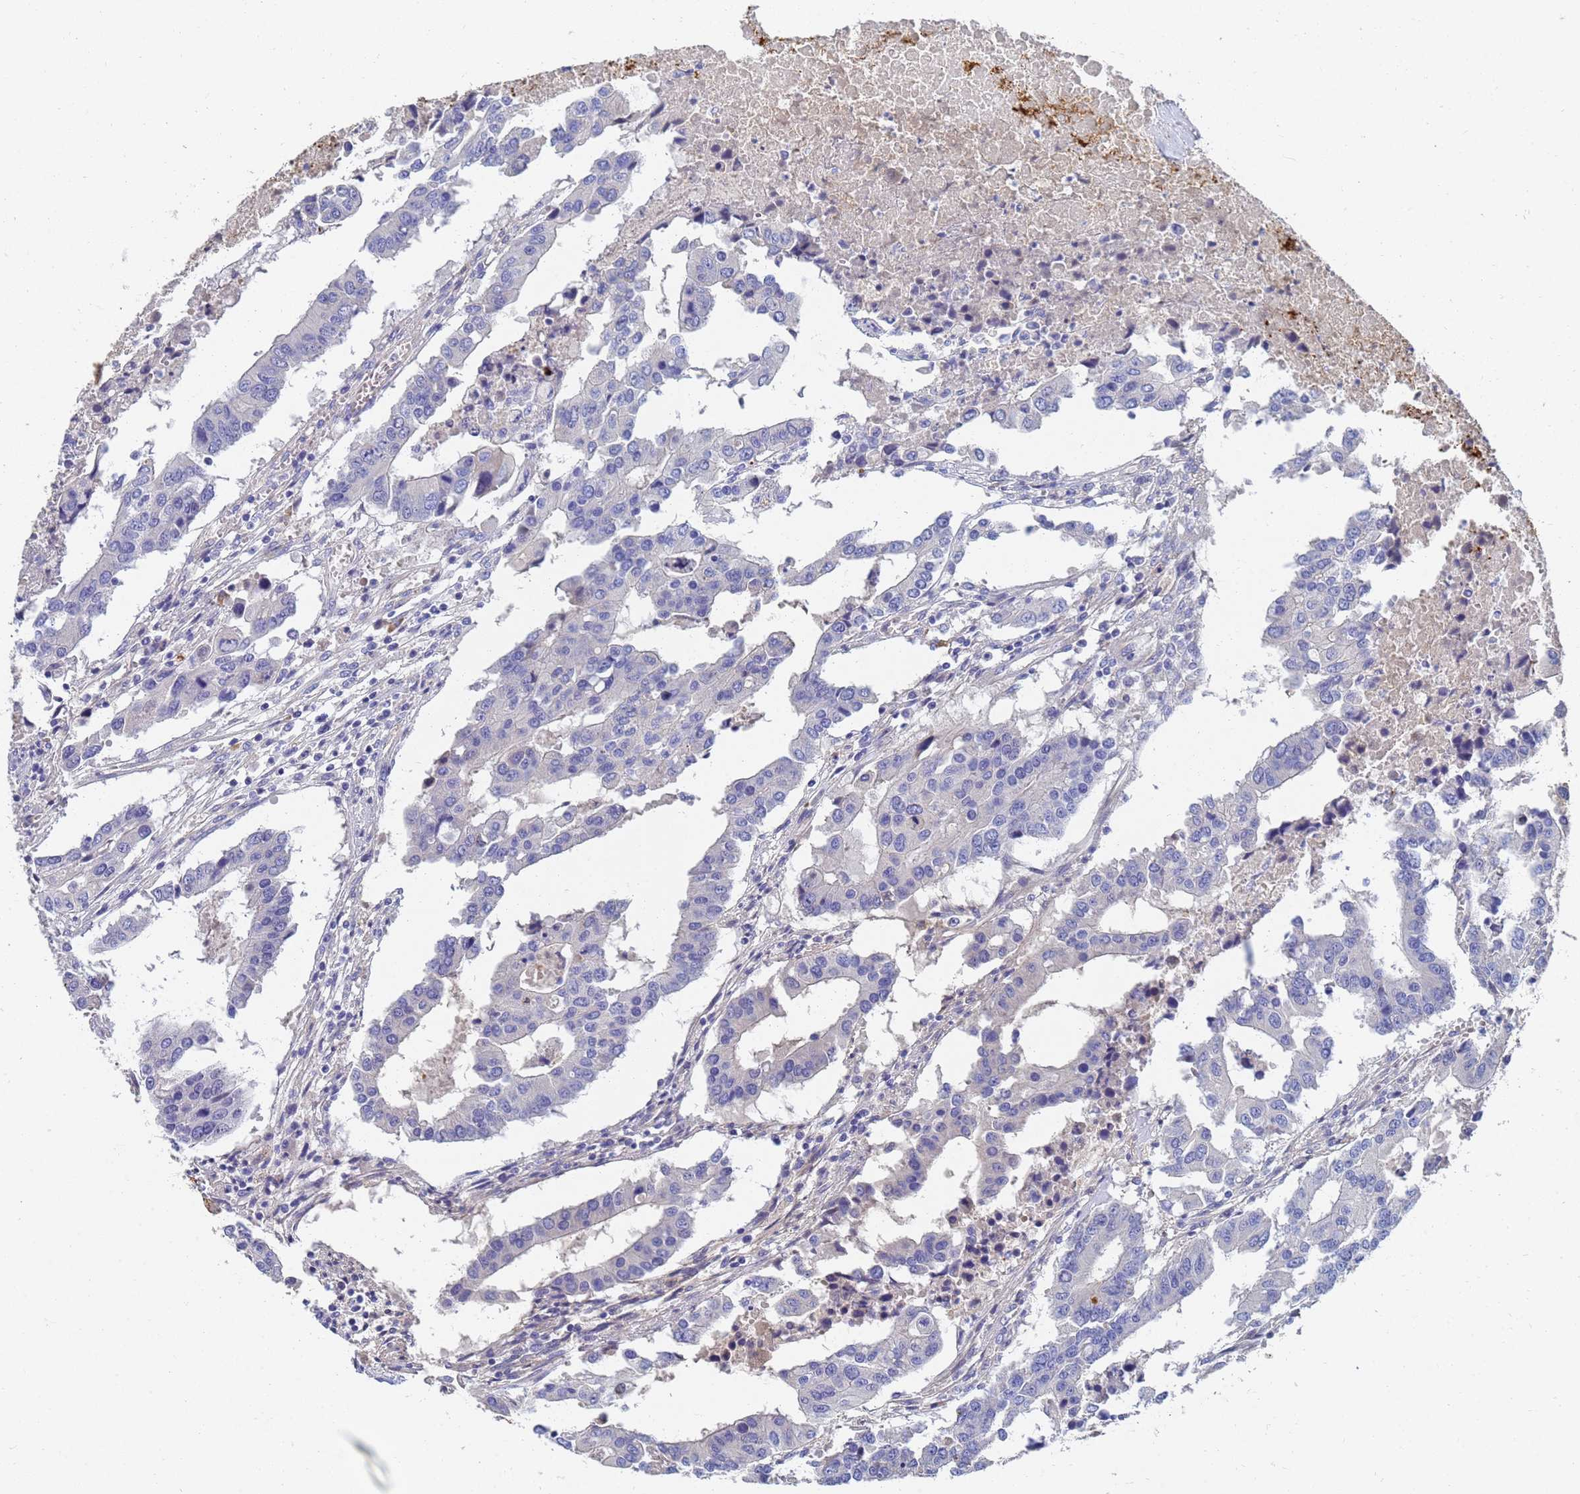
{"staining": {"intensity": "negative", "quantity": "none", "location": "none"}, "tissue": "colorectal cancer", "cell_type": "Tumor cells", "image_type": "cancer", "snomed": [{"axis": "morphology", "description": "Adenocarcinoma, NOS"}, {"axis": "topography", "description": "Colon"}], "caption": "Human colorectal cancer (adenocarcinoma) stained for a protein using immunohistochemistry (IHC) exhibits no staining in tumor cells.", "gene": "LBX2", "patient": {"sex": "male", "age": 77}}